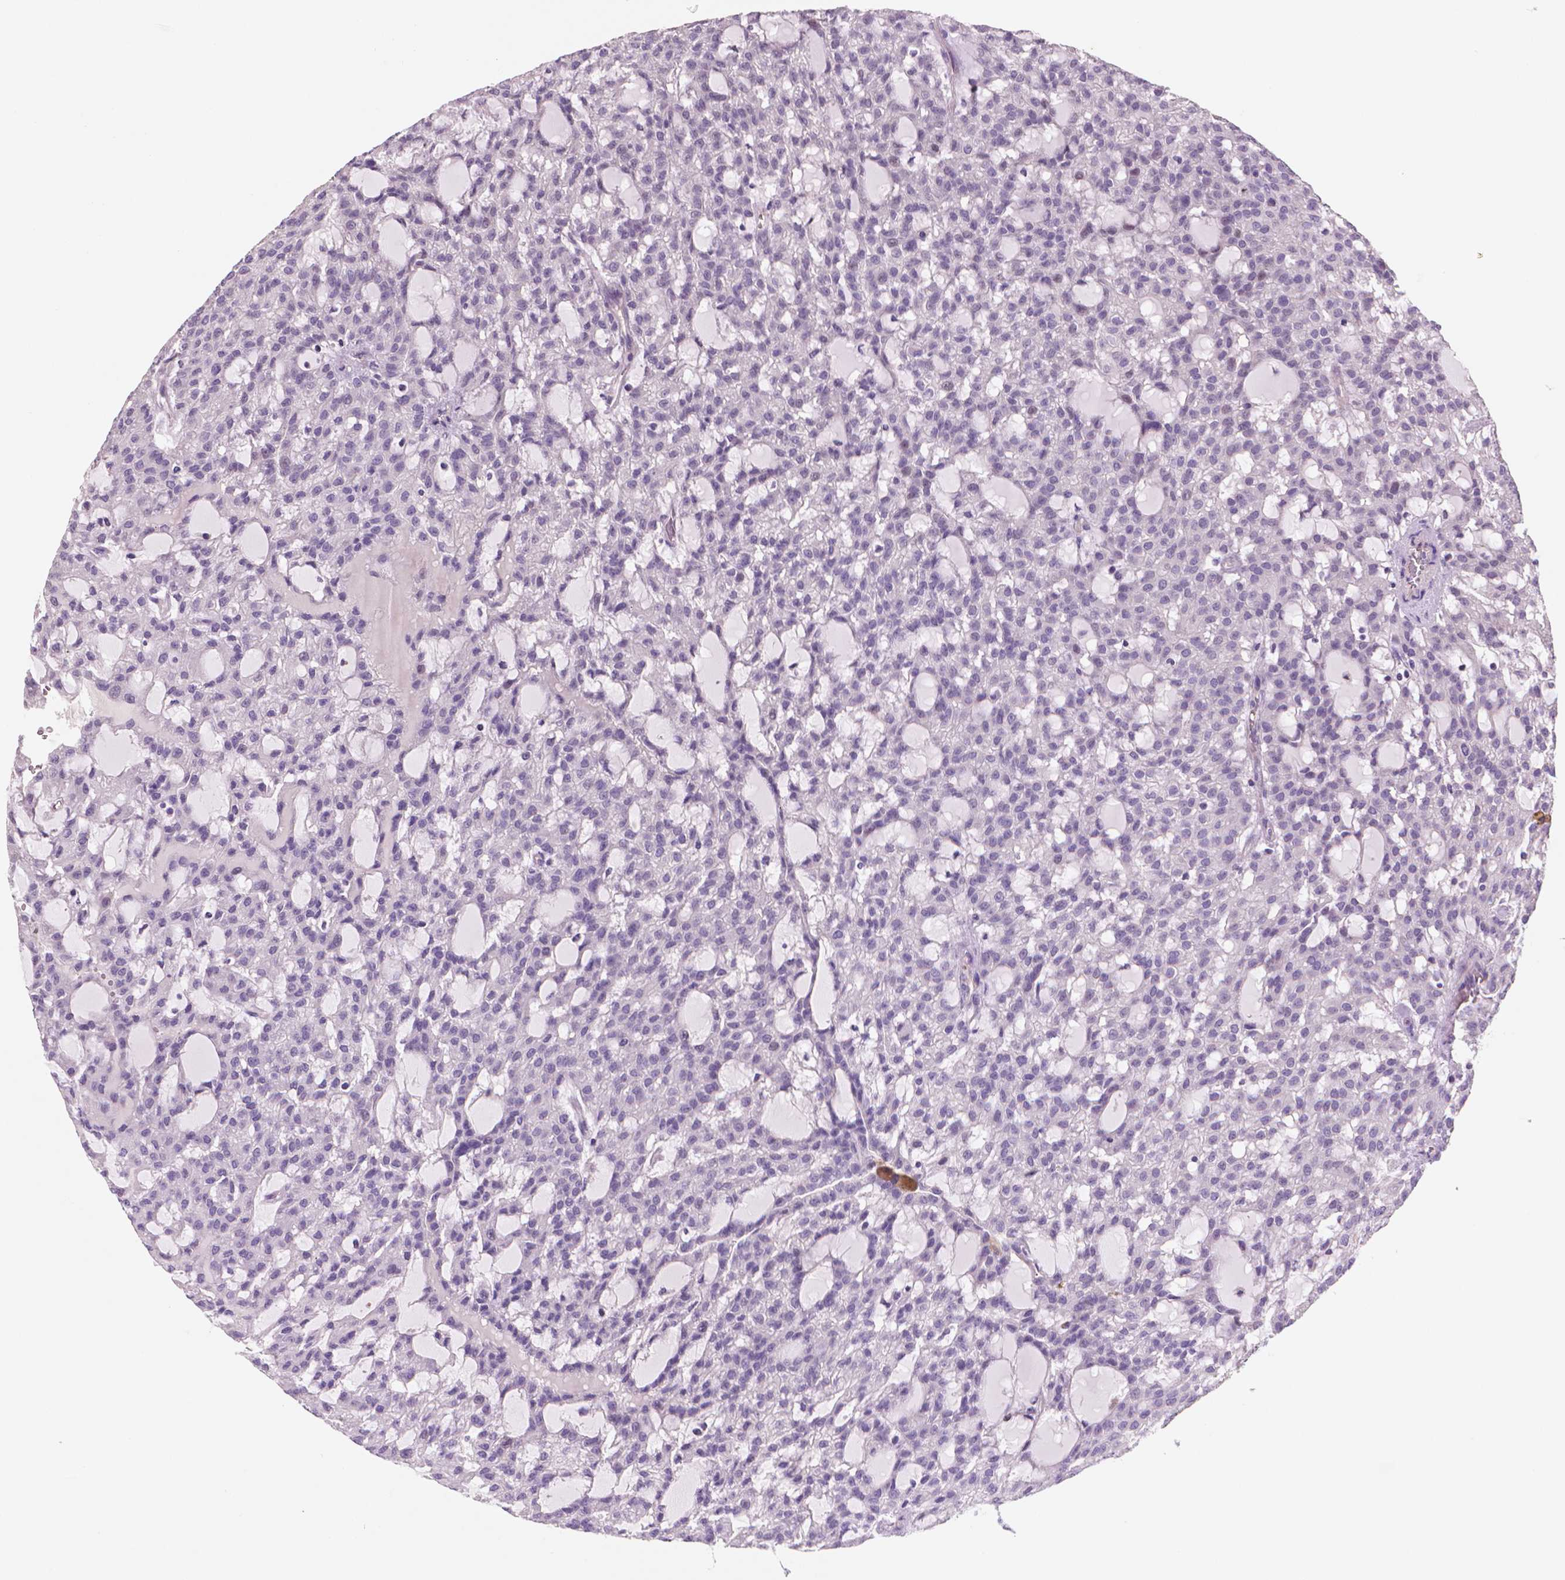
{"staining": {"intensity": "negative", "quantity": "none", "location": "none"}, "tissue": "renal cancer", "cell_type": "Tumor cells", "image_type": "cancer", "snomed": [{"axis": "morphology", "description": "Adenocarcinoma, NOS"}, {"axis": "topography", "description": "Kidney"}], "caption": "Immunohistochemistry of human renal cancer (adenocarcinoma) reveals no expression in tumor cells.", "gene": "CLXN", "patient": {"sex": "male", "age": 63}}